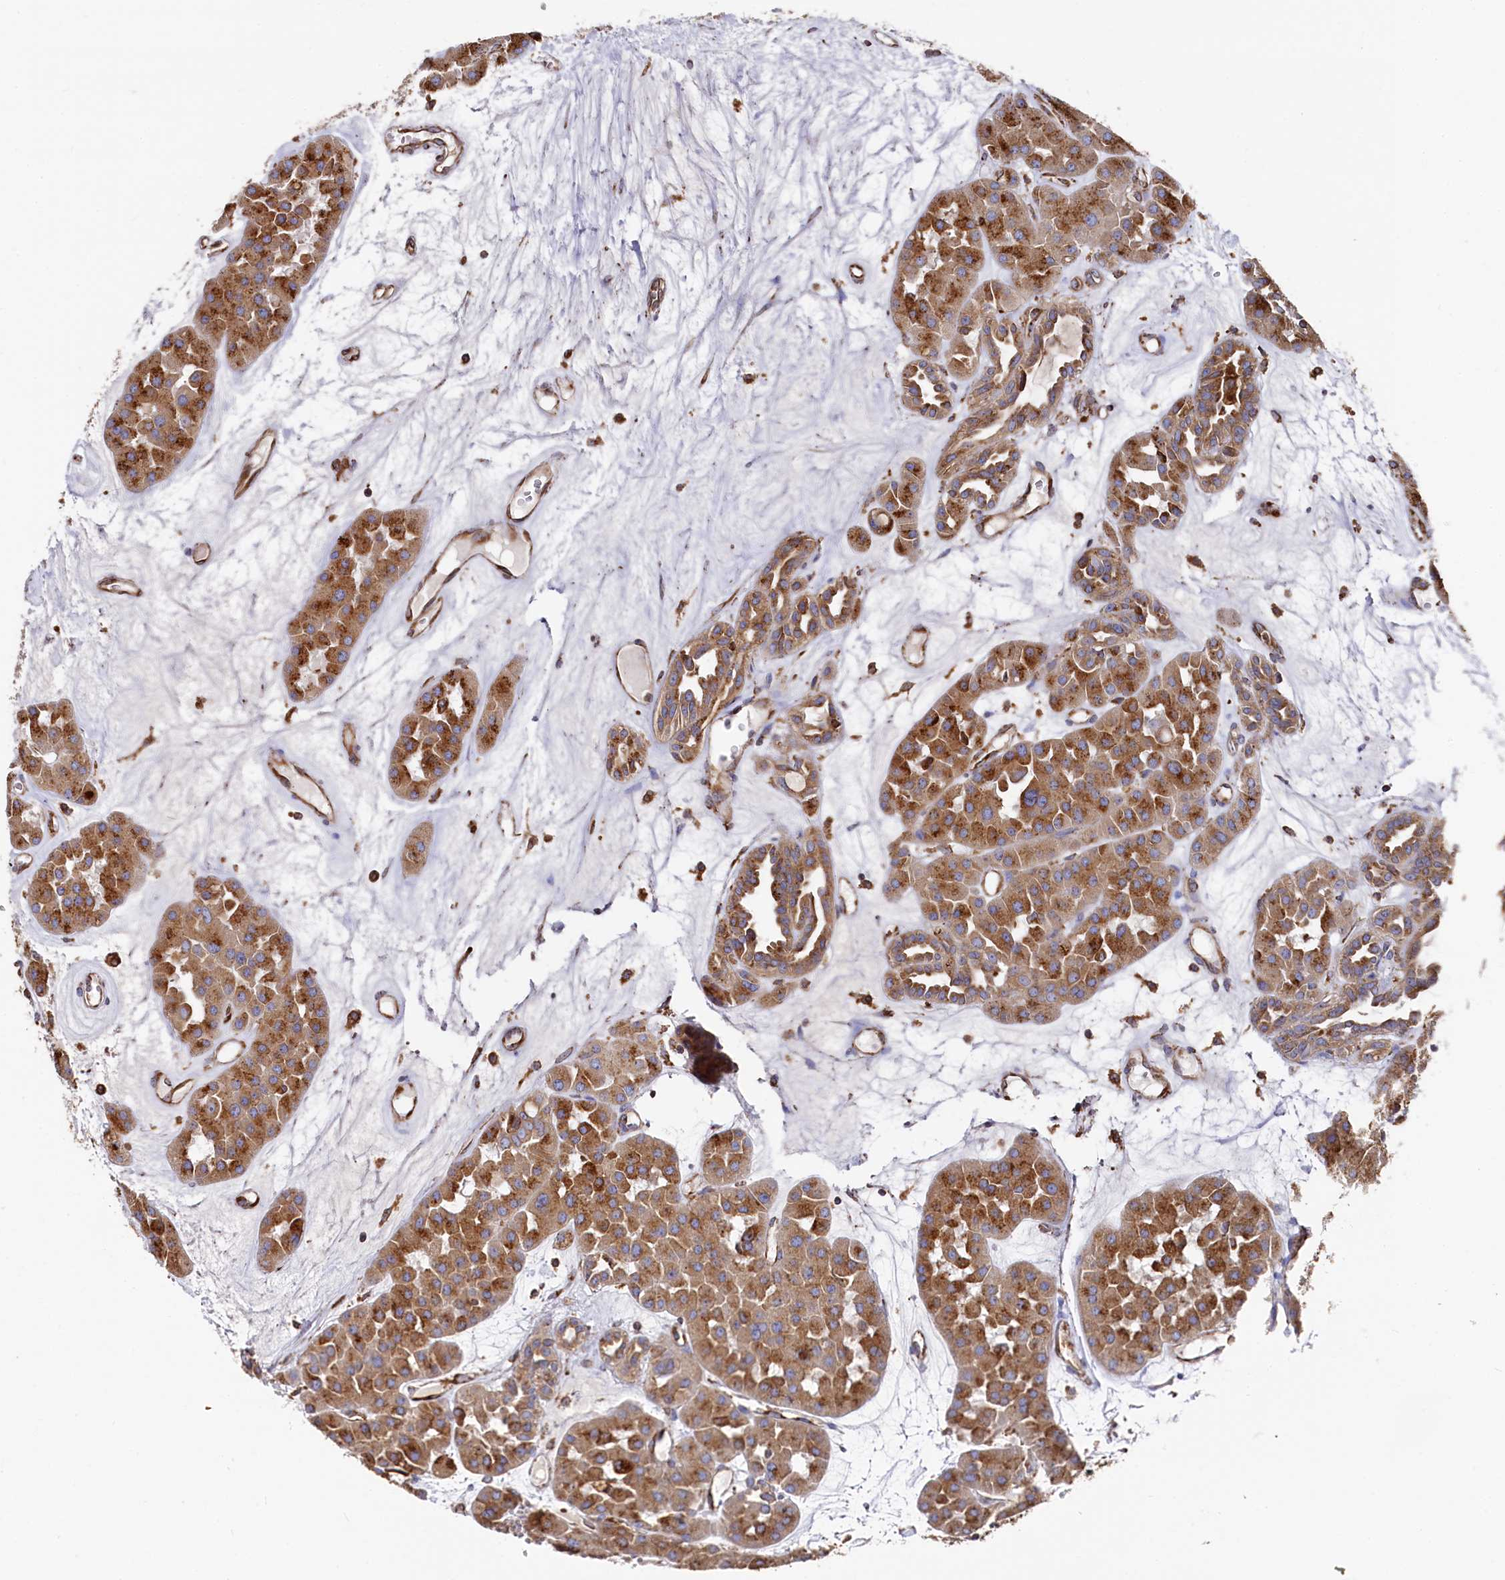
{"staining": {"intensity": "moderate", "quantity": ">75%", "location": "cytoplasmic/membranous"}, "tissue": "renal cancer", "cell_type": "Tumor cells", "image_type": "cancer", "snomed": [{"axis": "morphology", "description": "Carcinoma, NOS"}, {"axis": "topography", "description": "Kidney"}], "caption": "This is an image of immunohistochemistry (IHC) staining of renal cancer (carcinoma), which shows moderate expression in the cytoplasmic/membranous of tumor cells.", "gene": "NEURL1B", "patient": {"sex": "female", "age": 75}}